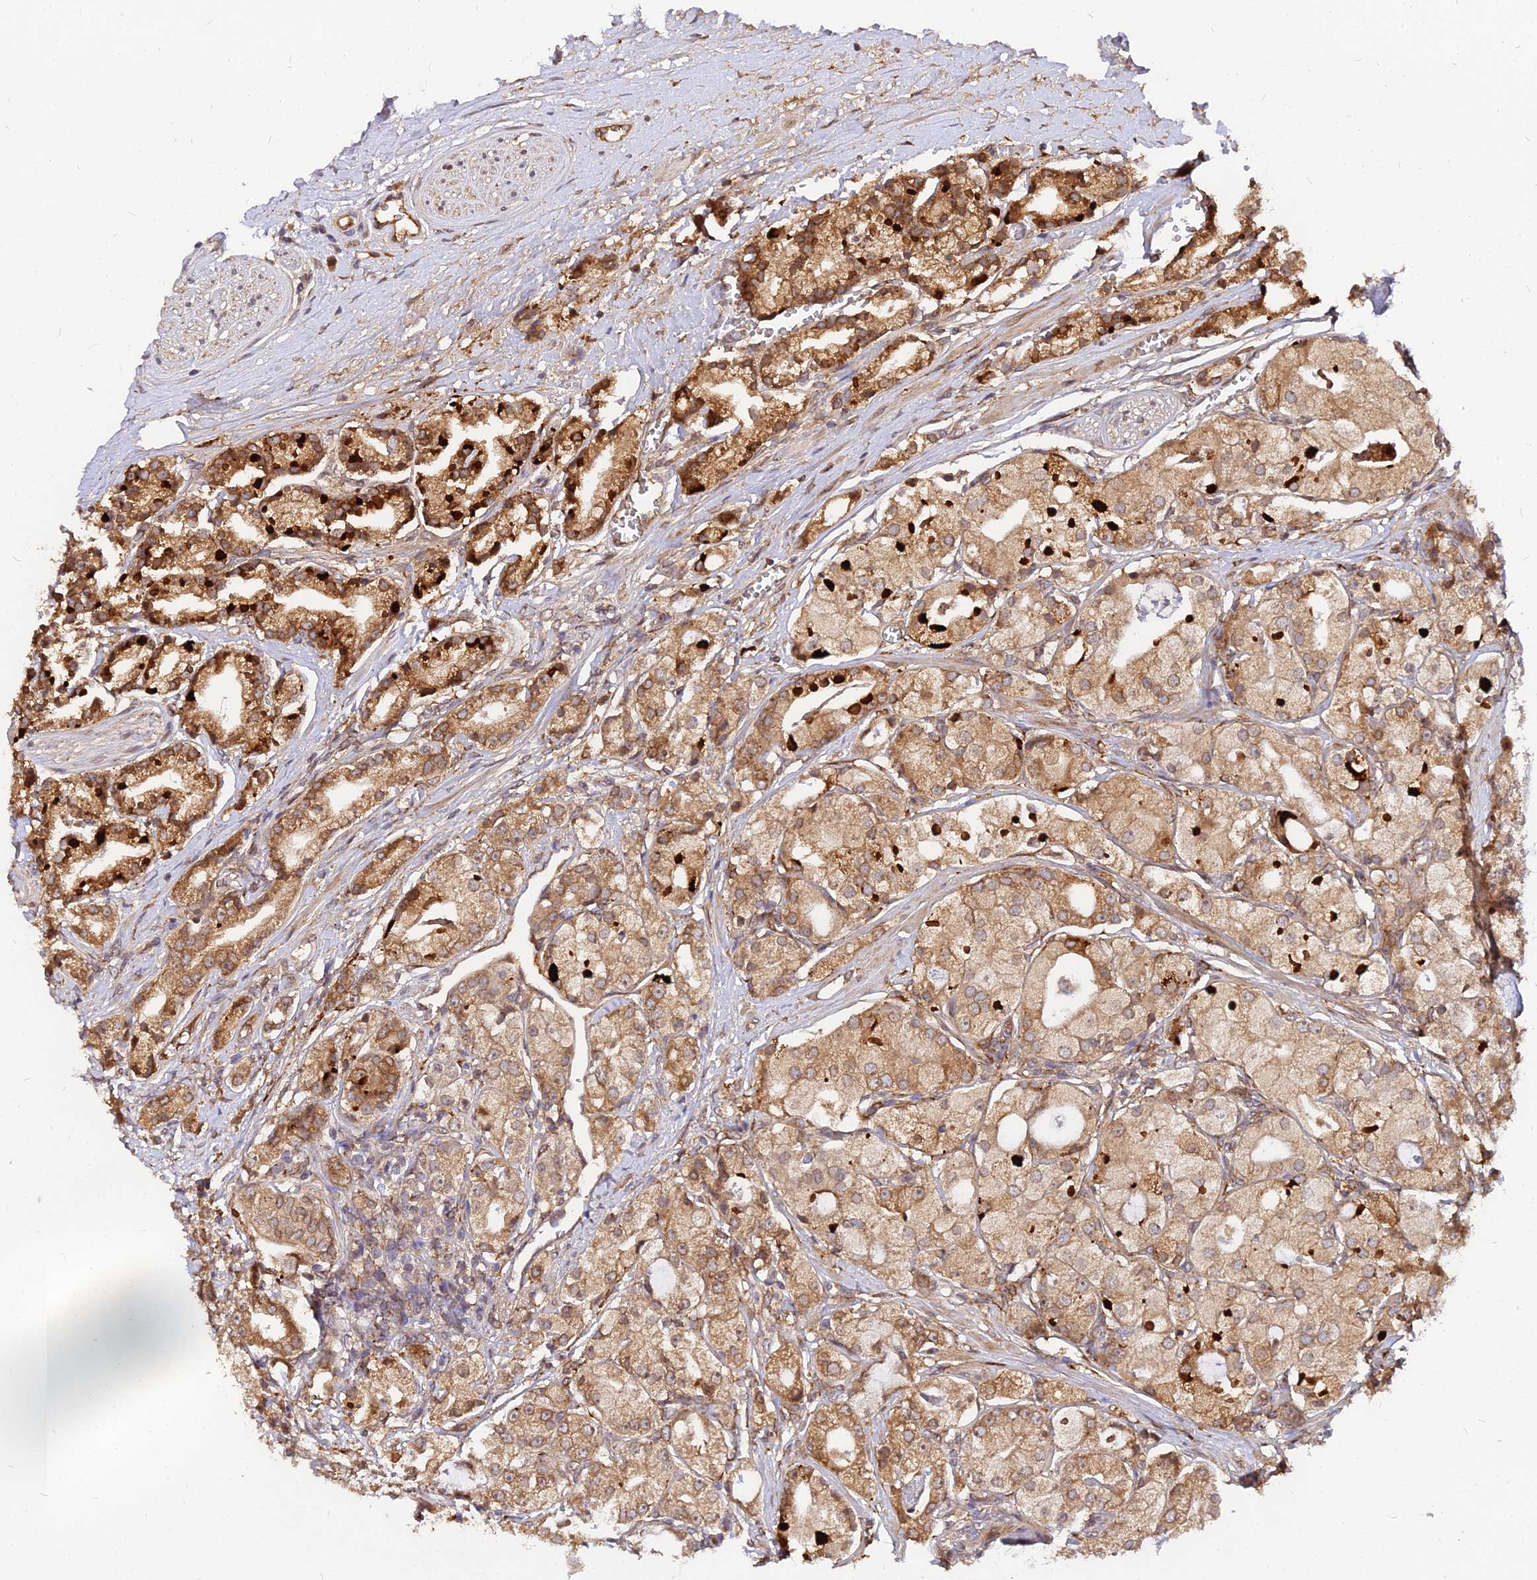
{"staining": {"intensity": "strong", "quantity": ">75%", "location": "cytoplasmic/membranous"}, "tissue": "prostate cancer", "cell_type": "Tumor cells", "image_type": "cancer", "snomed": [{"axis": "morphology", "description": "Adenocarcinoma, High grade"}, {"axis": "topography", "description": "Prostate"}], "caption": "Strong cytoplasmic/membranous positivity for a protein is appreciated in about >75% of tumor cells of prostate cancer using immunohistochemistry.", "gene": "PDE4D", "patient": {"sex": "male", "age": 71}}